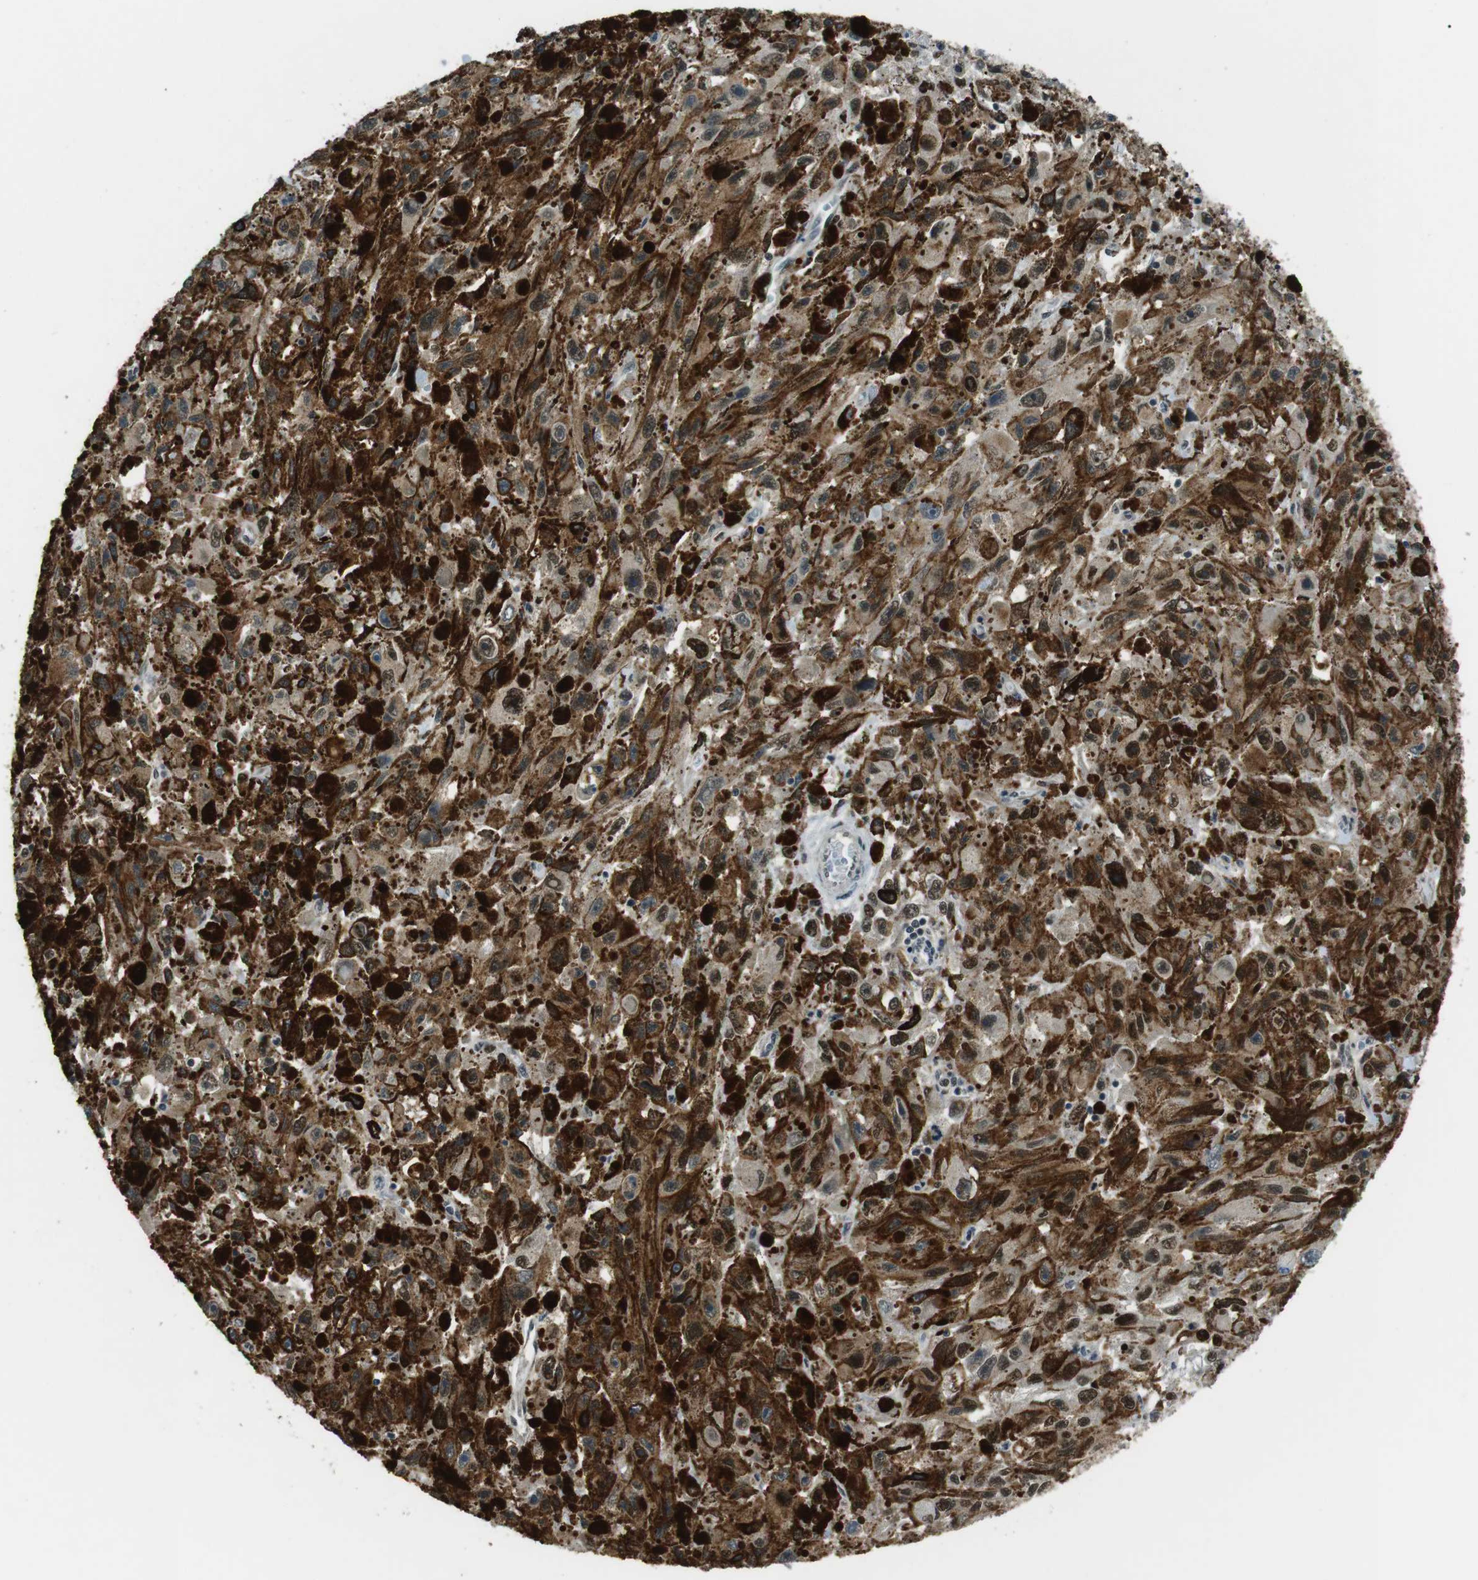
{"staining": {"intensity": "moderate", "quantity": "25%-75%", "location": "nuclear"}, "tissue": "melanoma", "cell_type": "Tumor cells", "image_type": "cancer", "snomed": [{"axis": "morphology", "description": "Malignant melanoma, NOS"}, {"axis": "topography", "description": "Skin"}], "caption": "Moderate nuclear positivity is appreciated in approximately 25%-75% of tumor cells in malignant melanoma.", "gene": "ORAI3", "patient": {"sex": "female", "age": 104}}